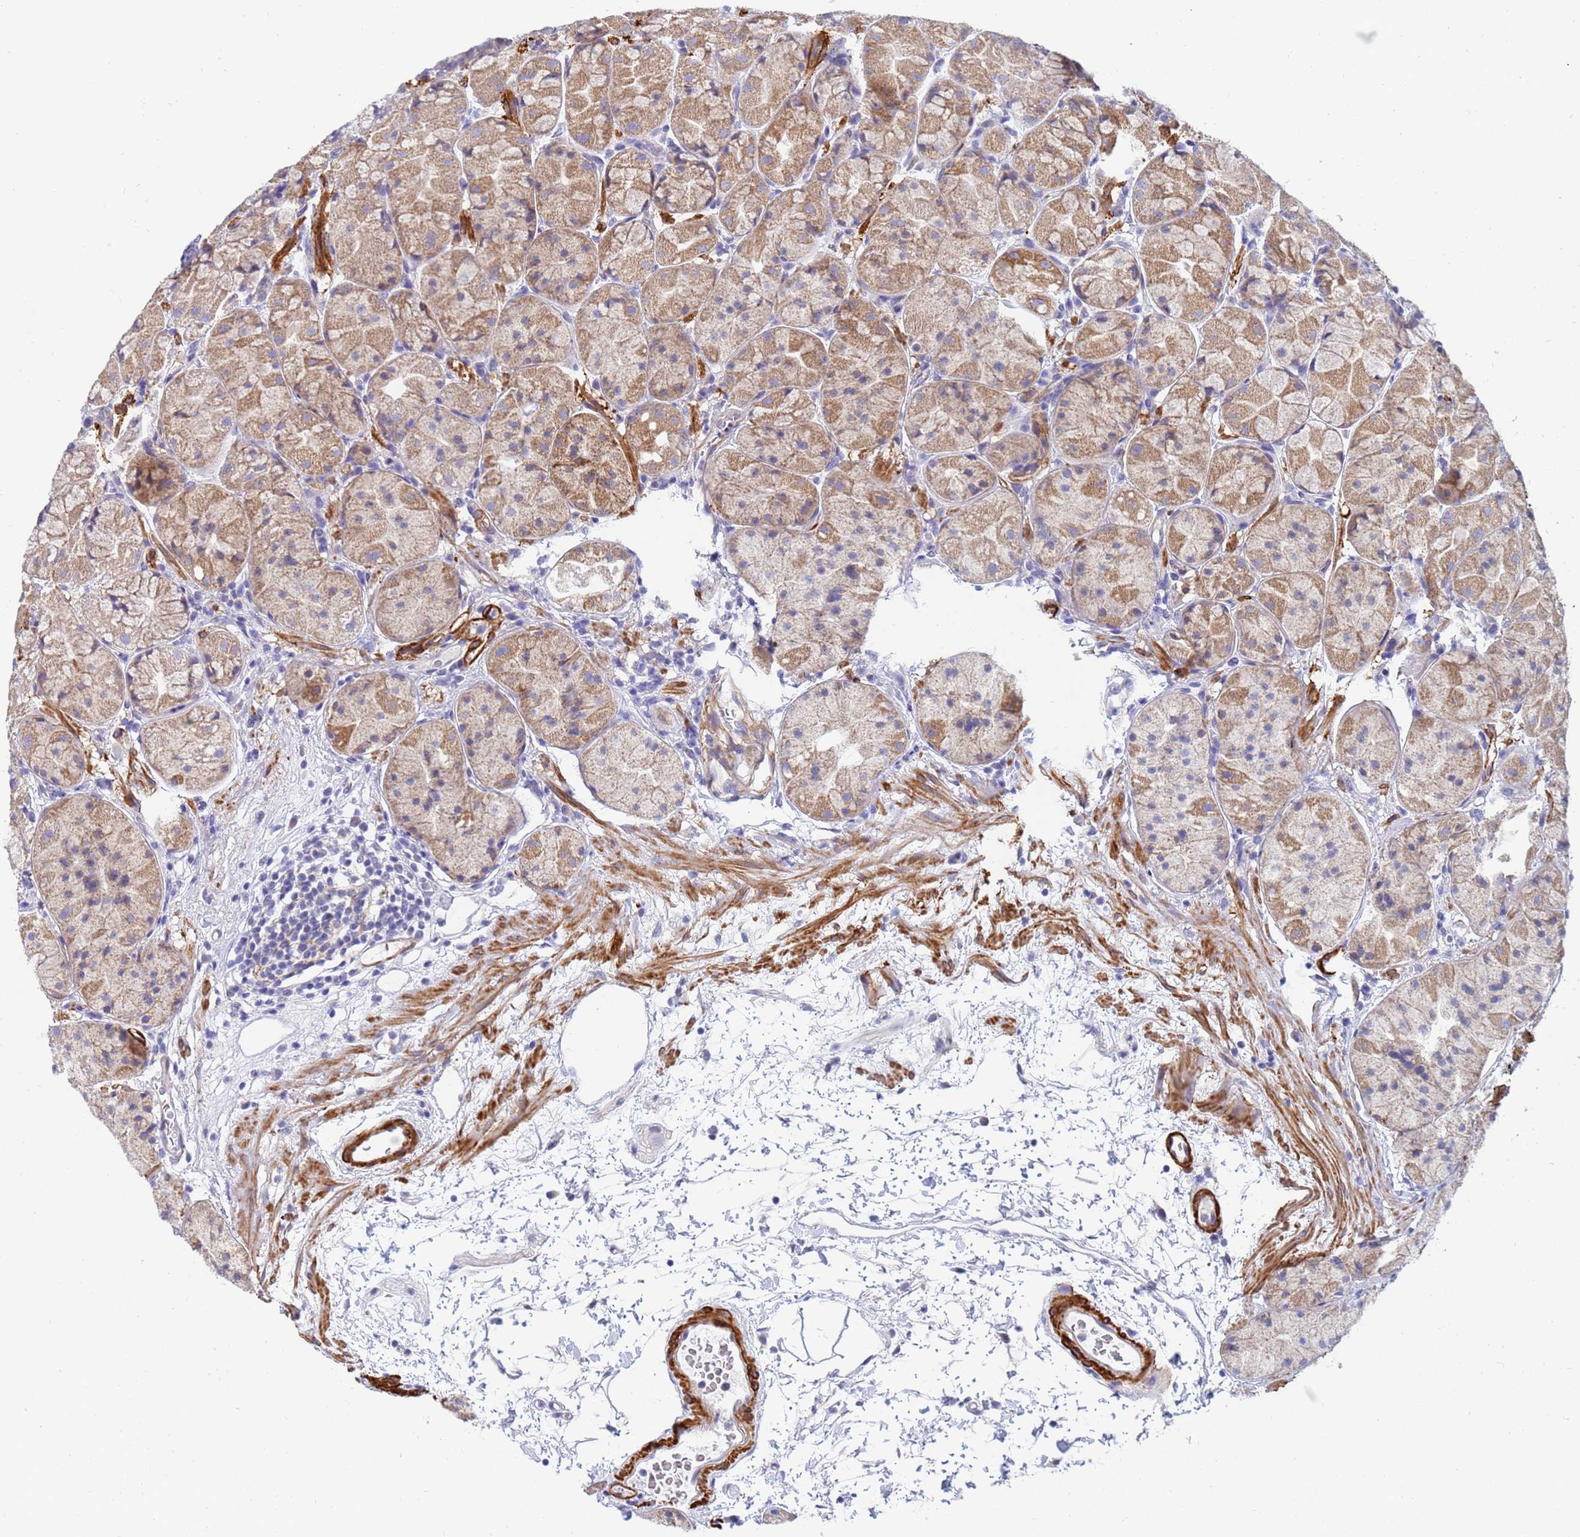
{"staining": {"intensity": "moderate", "quantity": ">75%", "location": "cytoplasmic/membranous"}, "tissue": "stomach", "cell_type": "Glandular cells", "image_type": "normal", "snomed": [{"axis": "morphology", "description": "Normal tissue, NOS"}, {"axis": "topography", "description": "Stomach"}], "caption": "Immunohistochemistry (IHC) micrograph of benign stomach: human stomach stained using immunohistochemistry exhibits medium levels of moderate protein expression localized specifically in the cytoplasmic/membranous of glandular cells, appearing as a cytoplasmic/membranous brown color.", "gene": "SDR39U1", "patient": {"sex": "male", "age": 57}}